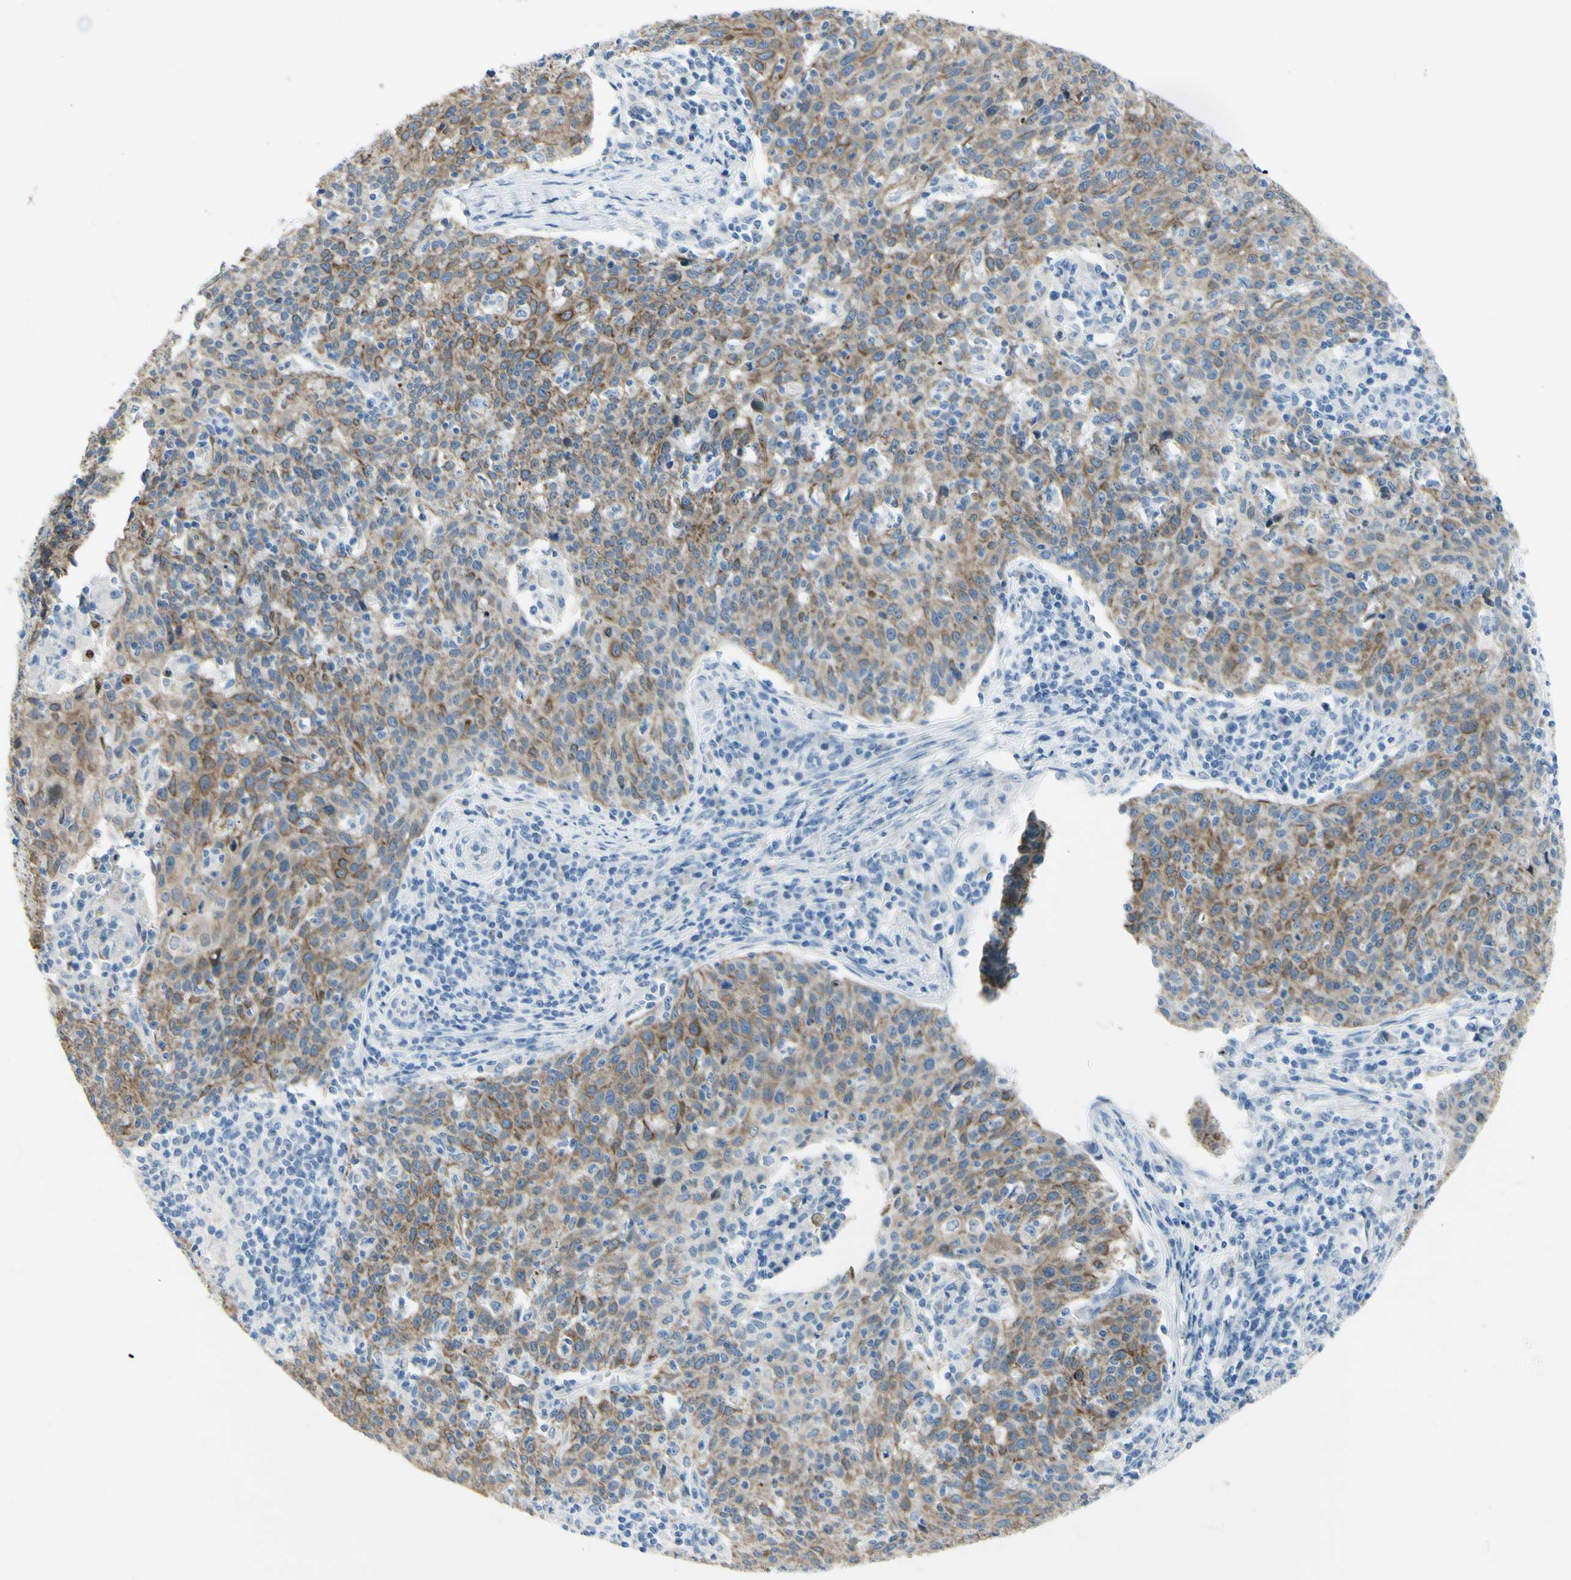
{"staining": {"intensity": "moderate", "quantity": ">75%", "location": "cytoplasmic/membranous"}, "tissue": "cervical cancer", "cell_type": "Tumor cells", "image_type": "cancer", "snomed": [{"axis": "morphology", "description": "Squamous cell carcinoma, NOS"}, {"axis": "topography", "description": "Cervix"}], "caption": "Cervical cancer tissue demonstrates moderate cytoplasmic/membranous positivity in about >75% of tumor cells, visualized by immunohistochemistry.", "gene": "ZNF557", "patient": {"sex": "female", "age": 38}}